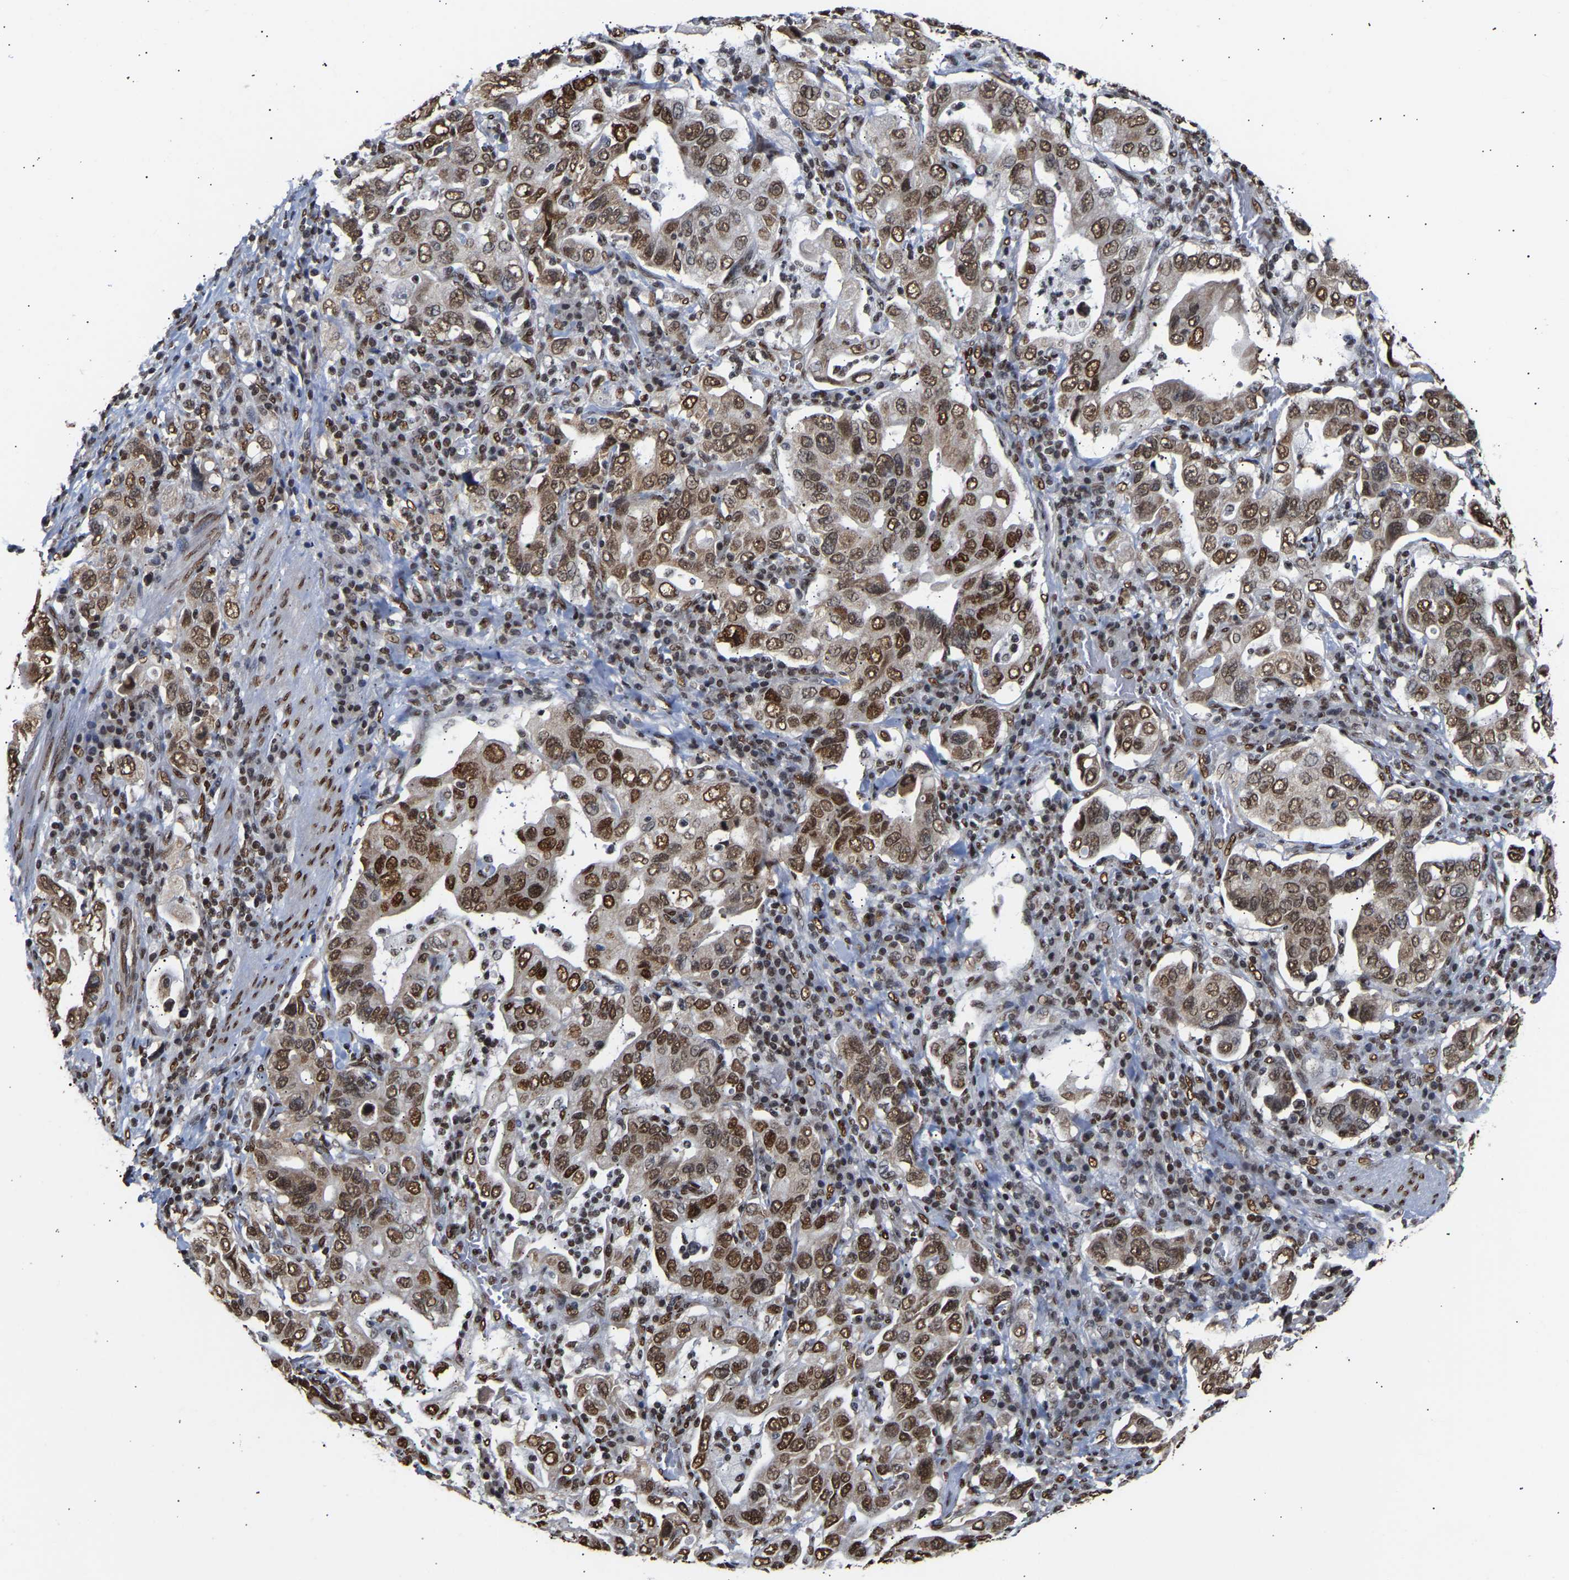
{"staining": {"intensity": "moderate", "quantity": ">75%", "location": "cytoplasmic/membranous,nuclear"}, "tissue": "stomach cancer", "cell_type": "Tumor cells", "image_type": "cancer", "snomed": [{"axis": "morphology", "description": "Adenocarcinoma, NOS"}, {"axis": "topography", "description": "Stomach, upper"}], "caption": "The histopathology image displays immunohistochemical staining of stomach cancer. There is moderate cytoplasmic/membranous and nuclear expression is seen in about >75% of tumor cells. Using DAB (brown) and hematoxylin (blue) stains, captured at high magnification using brightfield microscopy.", "gene": "PSIP1", "patient": {"sex": "male", "age": 62}}